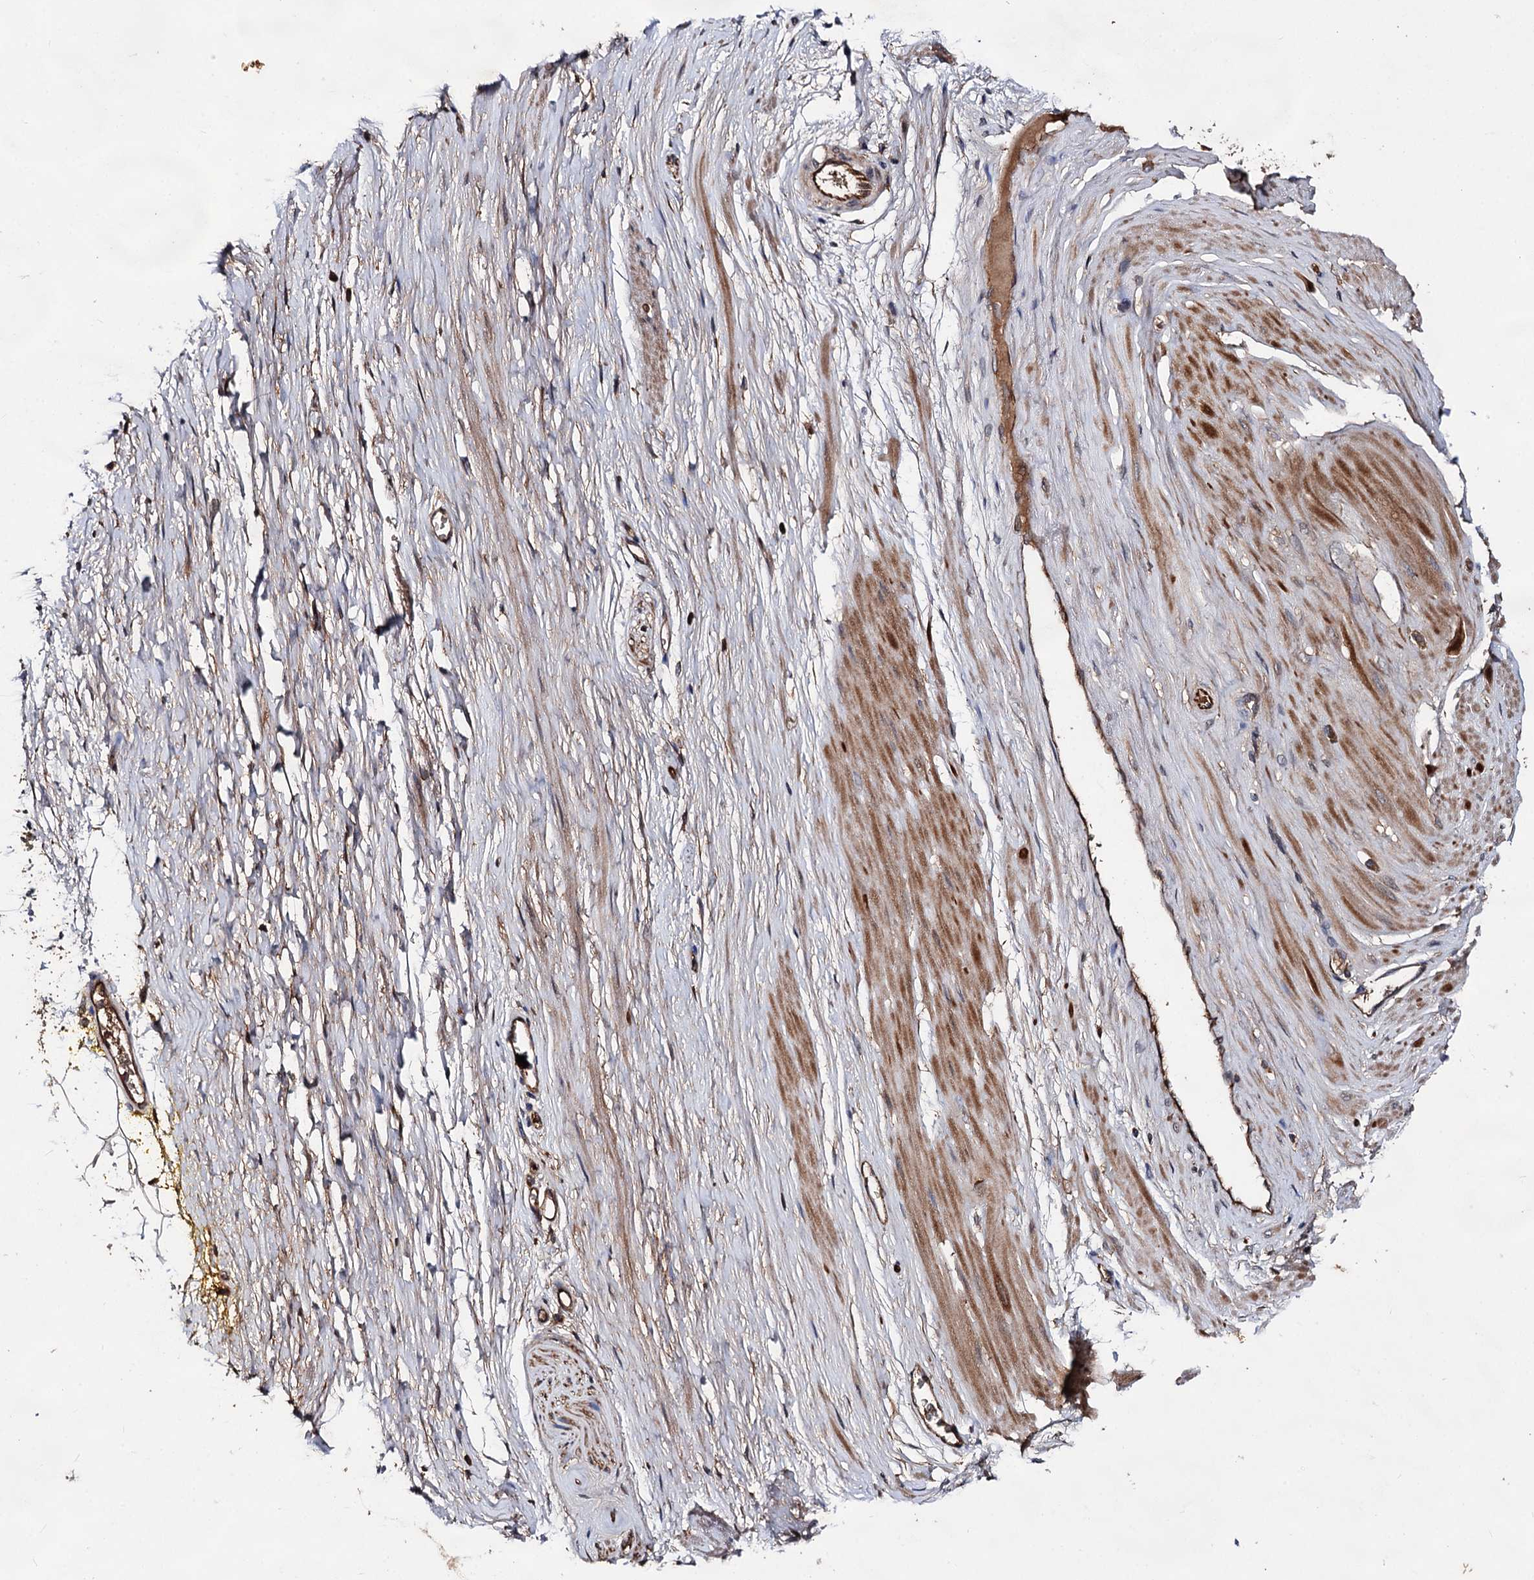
{"staining": {"intensity": "moderate", "quantity": ">75%", "location": "cytoplasmic/membranous"}, "tissue": "adipose tissue", "cell_type": "Adipocytes", "image_type": "normal", "snomed": [{"axis": "morphology", "description": "Normal tissue, NOS"}, {"axis": "morphology", "description": "Adenocarcinoma, Low grade"}, {"axis": "topography", "description": "Prostate"}, {"axis": "topography", "description": "Peripheral nerve tissue"}], "caption": "High-magnification brightfield microscopy of normal adipose tissue stained with DAB (brown) and counterstained with hematoxylin (blue). adipocytes exhibit moderate cytoplasmic/membranous expression is seen in about>75% of cells.", "gene": "TEX9", "patient": {"sex": "male", "age": 63}}